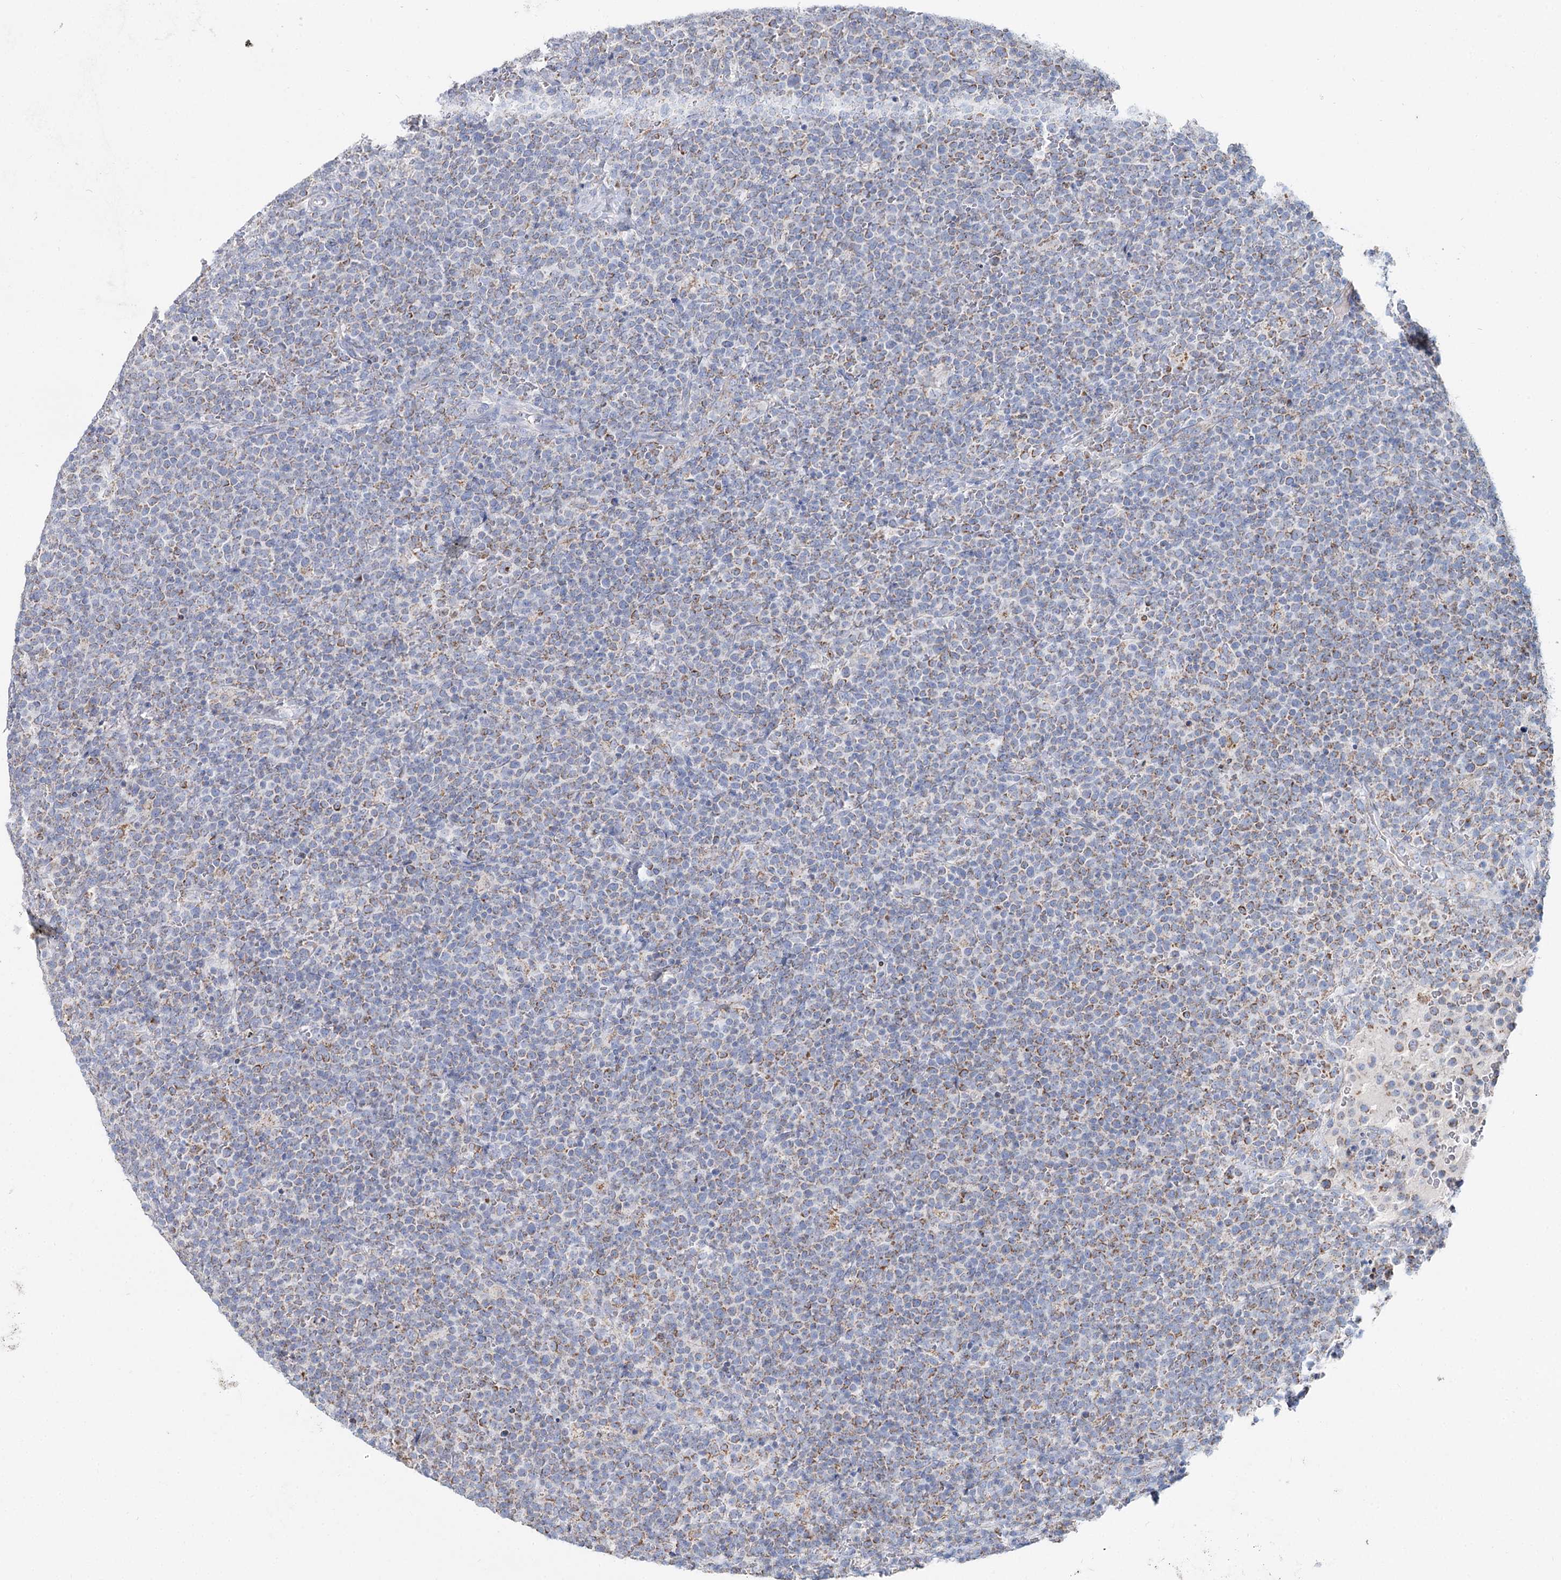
{"staining": {"intensity": "weak", "quantity": "25%-75%", "location": "cytoplasmic/membranous"}, "tissue": "lymphoma", "cell_type": "Tumor cells", "image_type": "cancer", "snomed": [{"axis": "morphology", "description": "Malignant lymphoma, non-Hodgkin's type, High grade"}, {"axis": "topography", "description": "Lymph node"}], "caption": "High-power microscopy captured an immunohistochemistry (IHC) photomicrograph of lymphoma, revealing weak cytoplasmic/membranous positivity in approximately 25%-75% of tumor cells.", "gene": "MCCC2", "patient": {"sex": "male", "age": 61}}